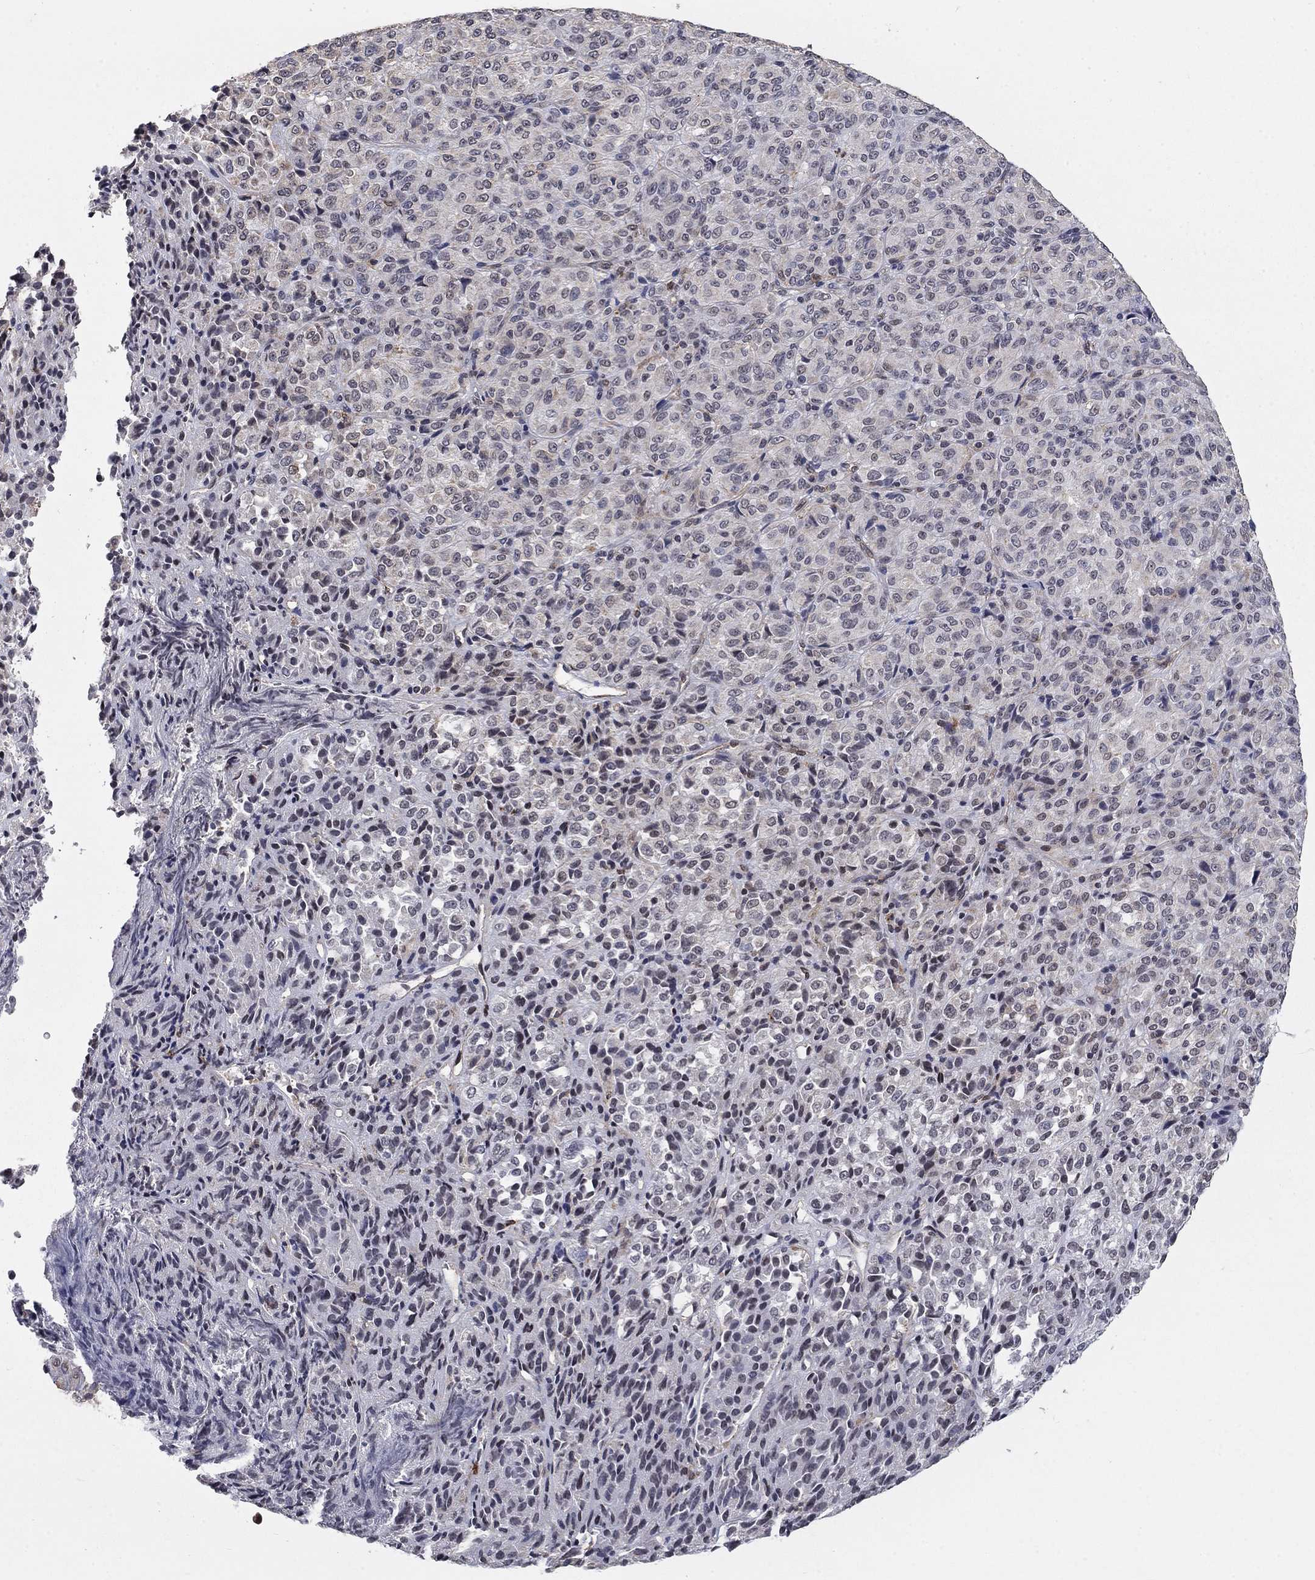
{"staining": {"intensity": "negative", "quantity": "none", "location": "none"}, "tissue": "melanoma", "cell_type": "Tumor cells", "image_type": "cancer", "snomed": [{"axis": "morphology", "description": "Malignant melanoma, Metastatic site"}, {"axis": "topography", "description": "Brain"}], "caption": "Human melanoma stained for a protein using IHC demonstrates no expression in tumor cells.", "gene": "GRIA3", "patient": {"sex": "female", "age": 56}}